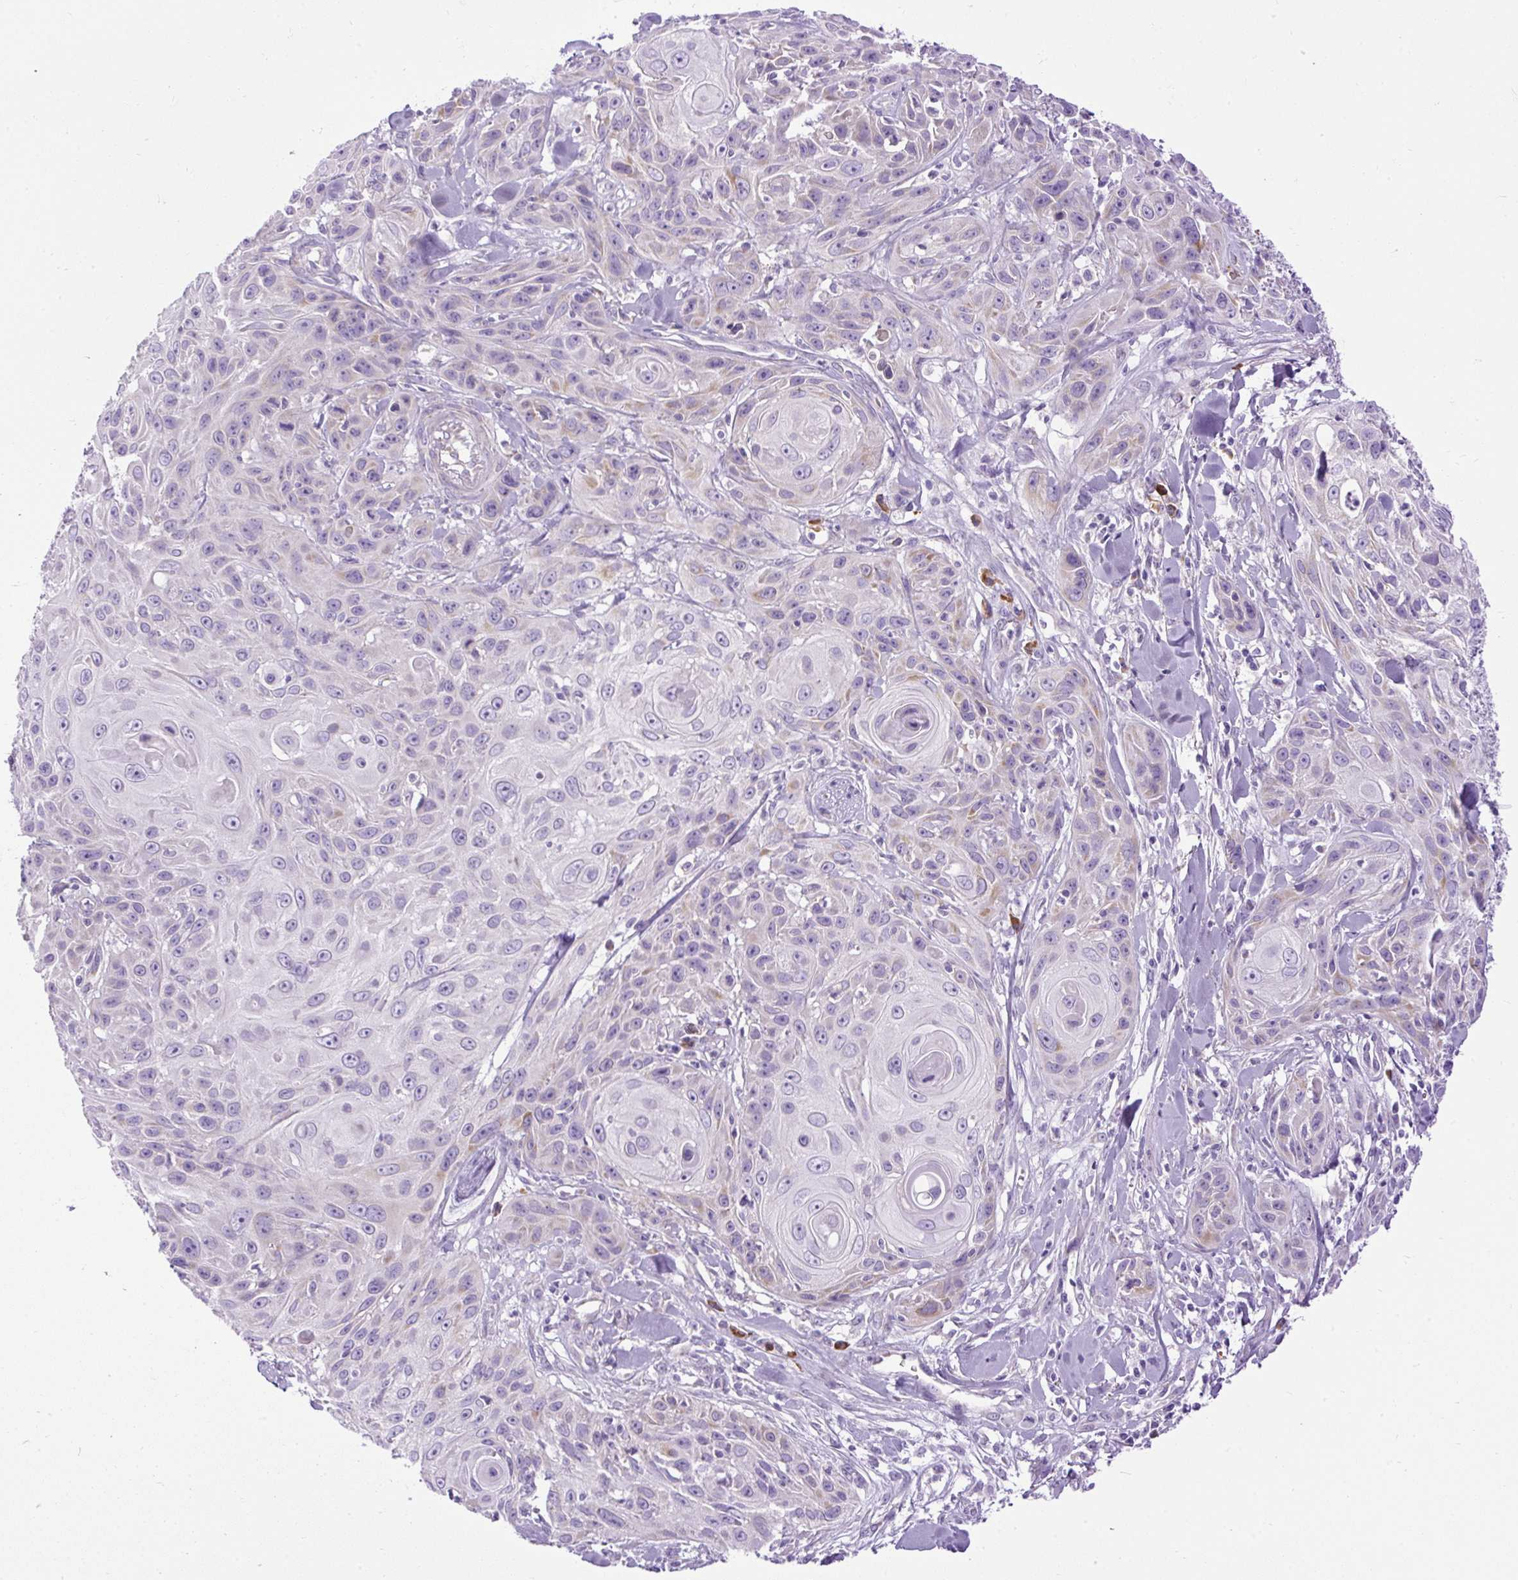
{"staining": {"intensity": "negative", "quantity": "none", "location": "none"}, "tissue": "skin cancer", "cell_type": "Tumor cells", "image_type": "cancer", "snomed": [{"axis": "morphology", "description": "Squamous cell carcinoma, NOS"}, {"axis": "topography", "description": "Skin"}, {"axis": "topography", "description": "Vulva"}], "caption": "Histopathology image shows no protein expression in tumor cells of skin cancer tissue.", "gene": "SYBU", "patient": {"sex": "female", "age": 83}}